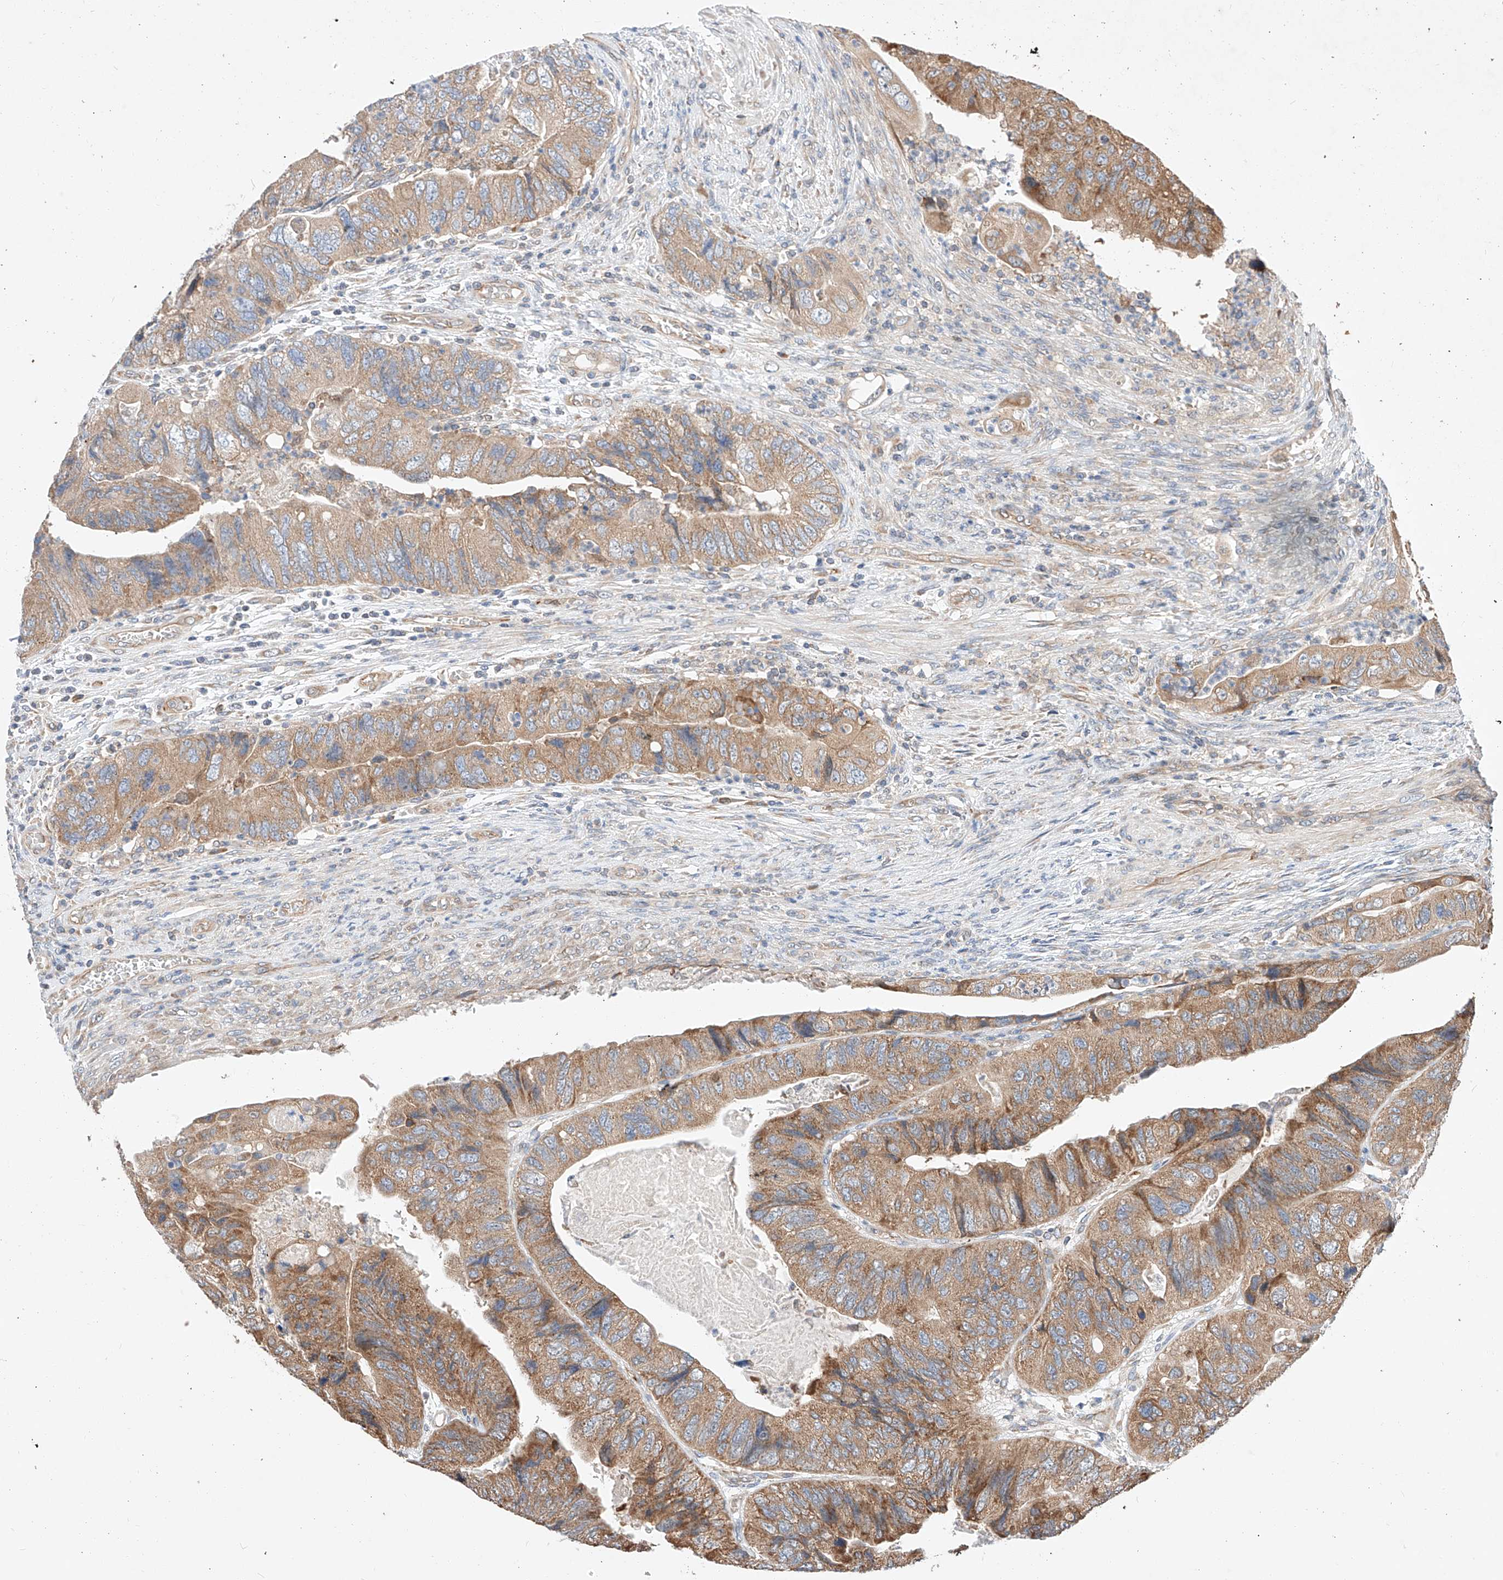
{"staining": {"intensity": "moderate", "quantity": ">75%", "location": "cytoplasmic/membranous"}, "tissue": "colorectal cancer", "cell_type": "Tumor cells", "image_type": "cancer", "snomed": [{"axis": "morphology", "description": "Adenocarcinoma, NOS"}, {"axis": "topography", "description": "Rectum"}], "caption": "Adenocarcinoma (colorectal) stained with a protein marker reveals moderate staining in tumor cells.", "gene": "C6orf118", "patient": {"sex": "male", "age": 63}}